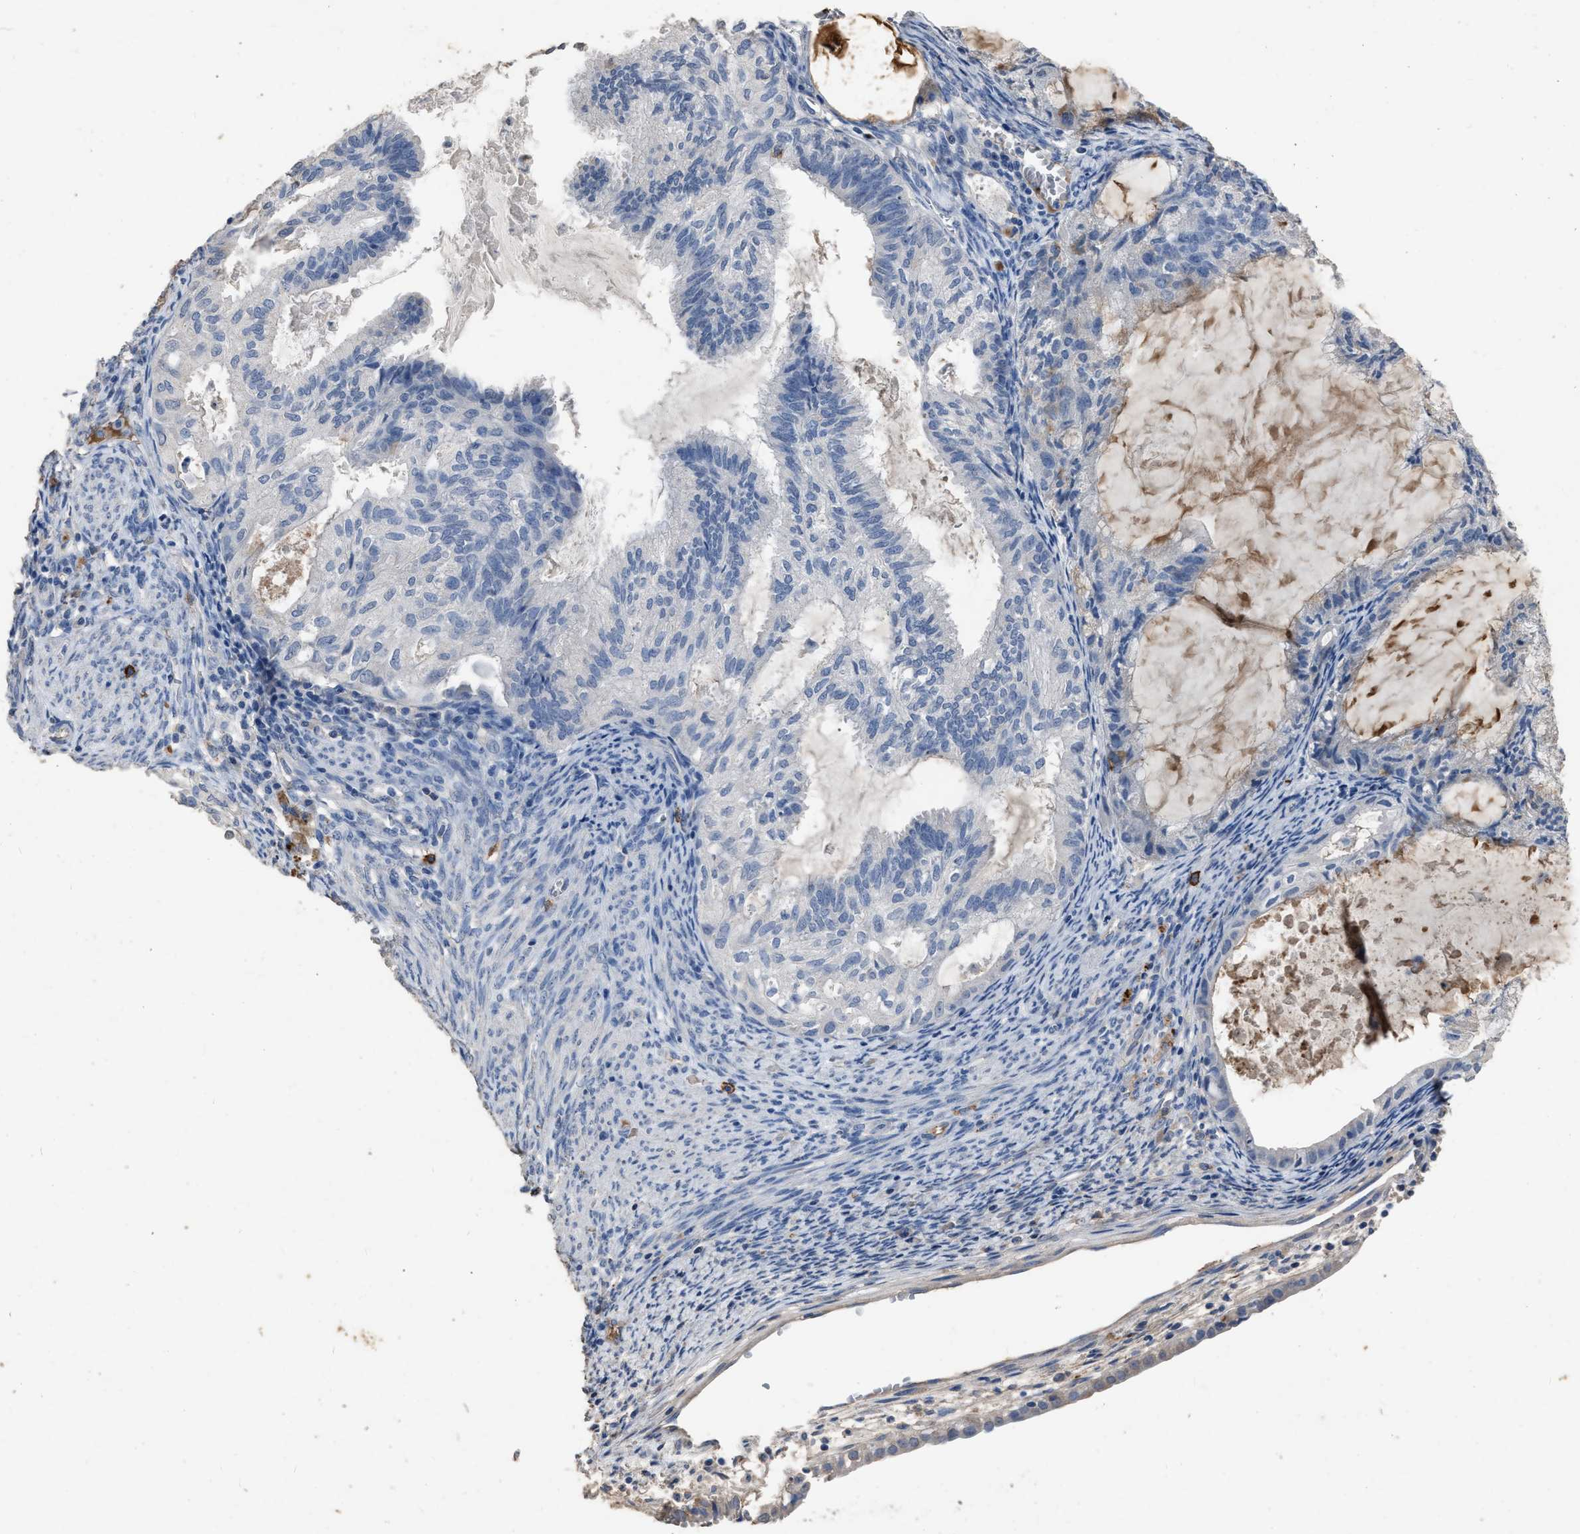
{"staining": {"intensity": "negative", "quantity": "none", "location": "none"}, "tissue": "cervical cancer", "cell_type": "Tumor cells", "image_type": "cancer", "snomed": [{"axis": "morphology", "description": "Normal tissue, NOS"}, {"axis": "morphology", "description": "Adenocarcinoma, NOS"}, {"axis": "topography", "description": "Cervix"}, {"axis": "topography", "description": "Endometrium"}], "caption": "There is no significant expression in tumor cells of adenocarcinoma (cervical).", "gene": "HABP2", "patient": {"sex": "female", "age": 86}}